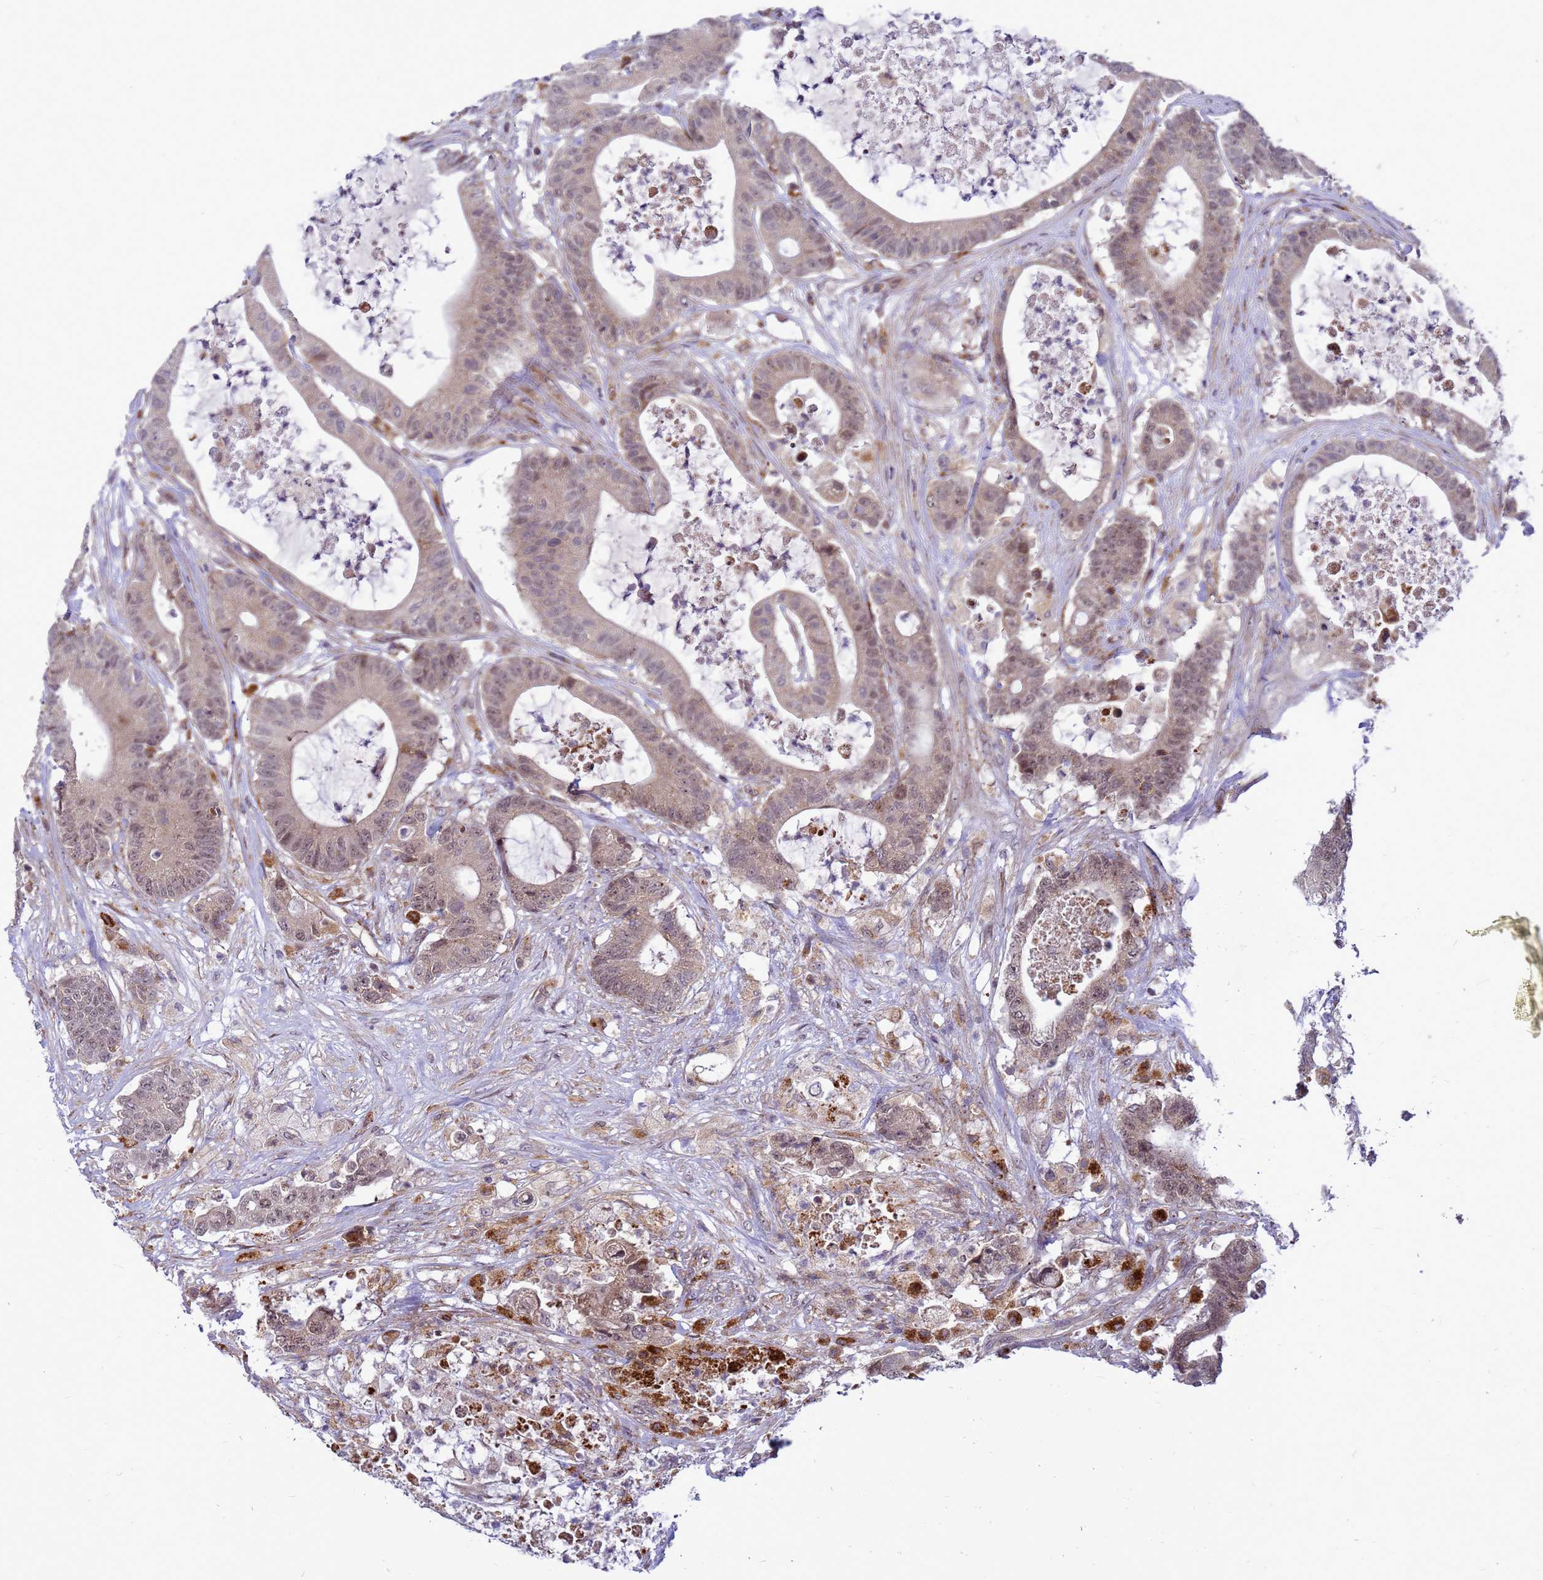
{"staining": {"intensity": "weak", "quantity": "25%-75%", "location": "cytoplasmic/membranous"}, "tissue": "colorectal cancer", "cell_type": "Tumor cells", "image_type": "cancer", "snomed": [{"axis": "morphology", "description": "Adenocarcinoma, NOS"}, {"axis": "topography", "description": "Colon"}], "caption": "DAB immunohistochemical staining of human colorectal adenocarcinoma demonstrates weak cytoplasmic/membranous protein positivity in about 25%-75% of tumor cells.", "gene": "C12orf43", "patient": {"sex": "female", "age": 84}}